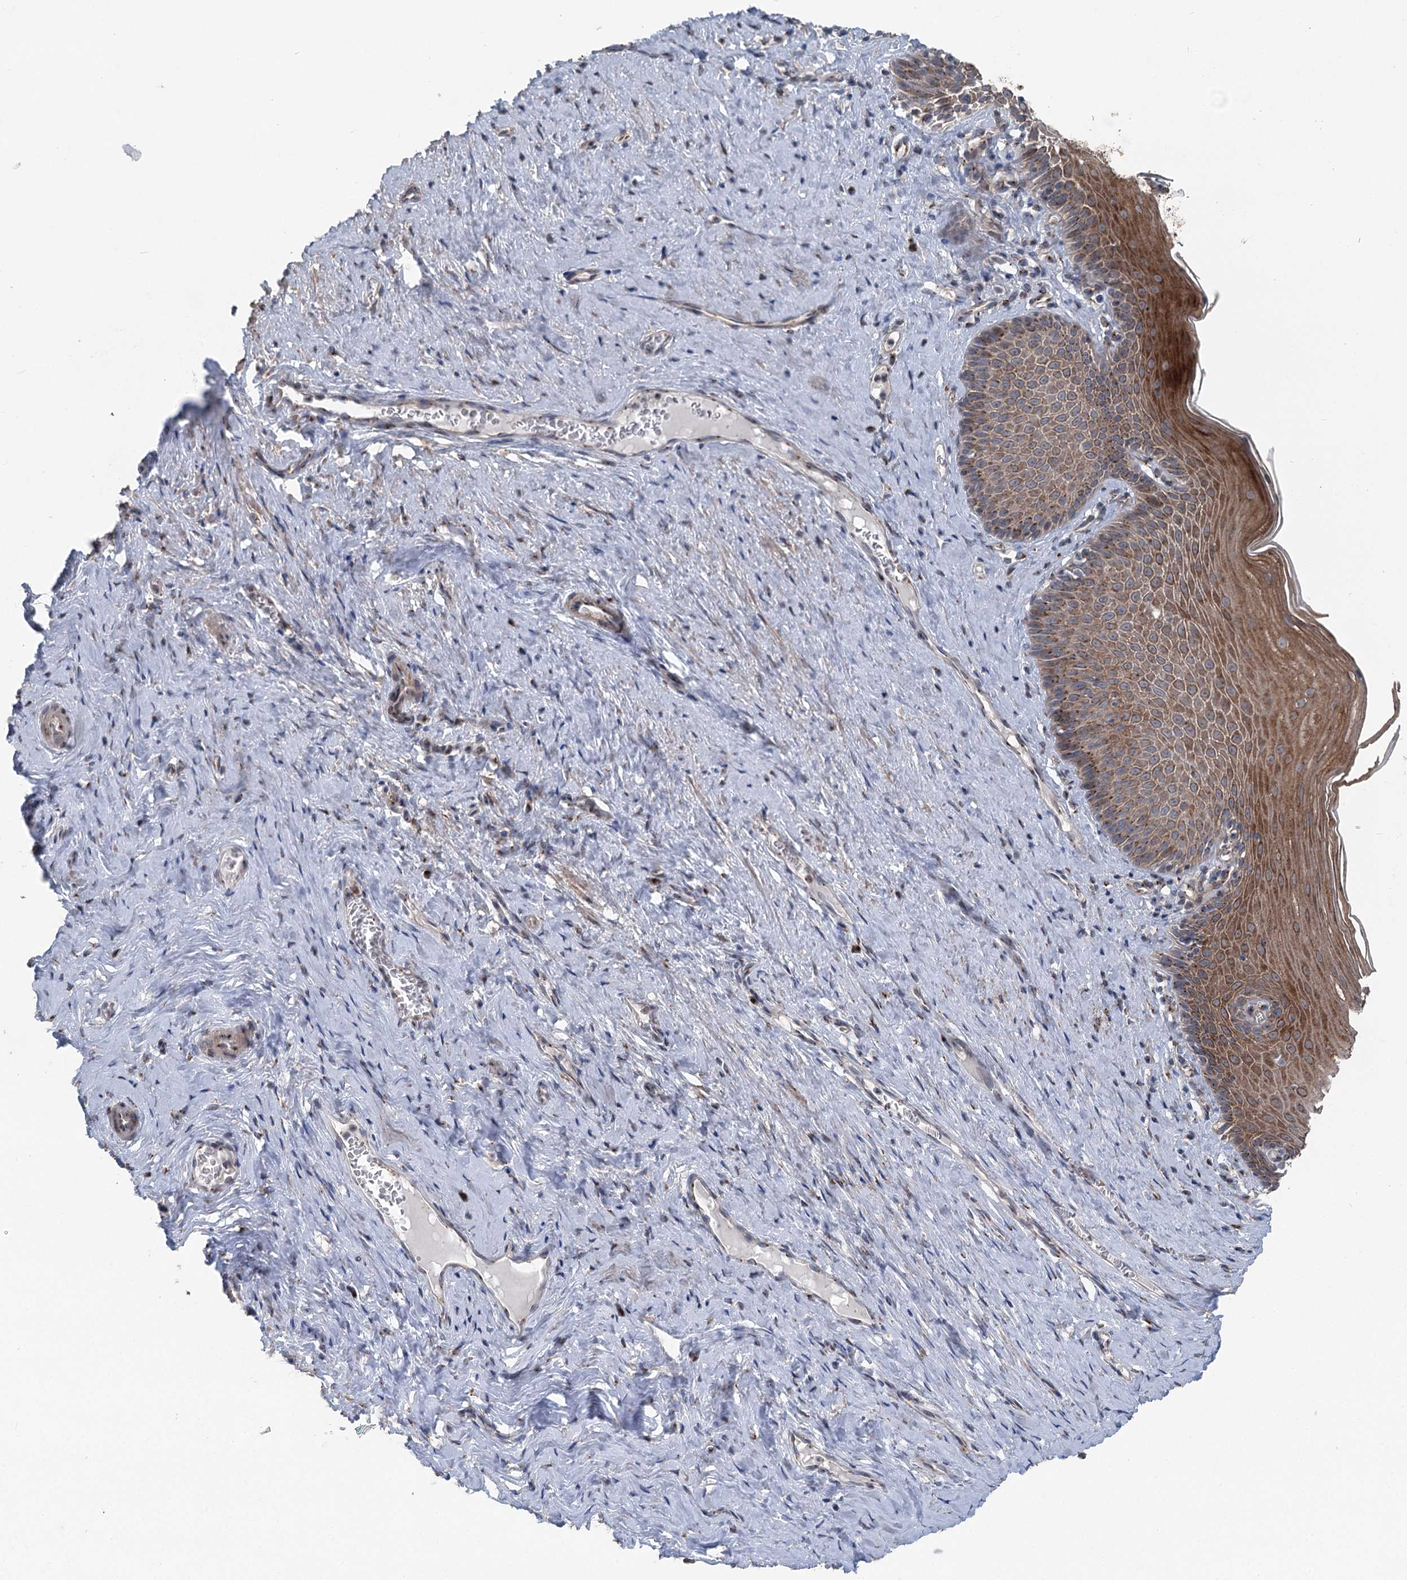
{"staining": {"intensity": "strong", "quantity": ">75%", "location": "cytoplasmic/membranous"}, "tissue": "cervix", "cell_type": "Glandular cells", "image_type": "normal", "snomed": [{"axis": "morphology", "description": "Normal tissue, NOS"}, {"axis": "topography", "description": "Cervix"}], "caption": "DAB (3,3'-diaminobenzidine) immunohistochemical staining of normal cervix reveals strong cytoplasmic/membranous protein expression in about >75% of glandular cells. (Stains: DAB (3,3'-diaminobenzidine) in brown, nuclei in blue, Microscopy: brightfield microscopy at high magnification).", "gene": "ITIH5", "patient": {"sex": "female", "age": 42}}